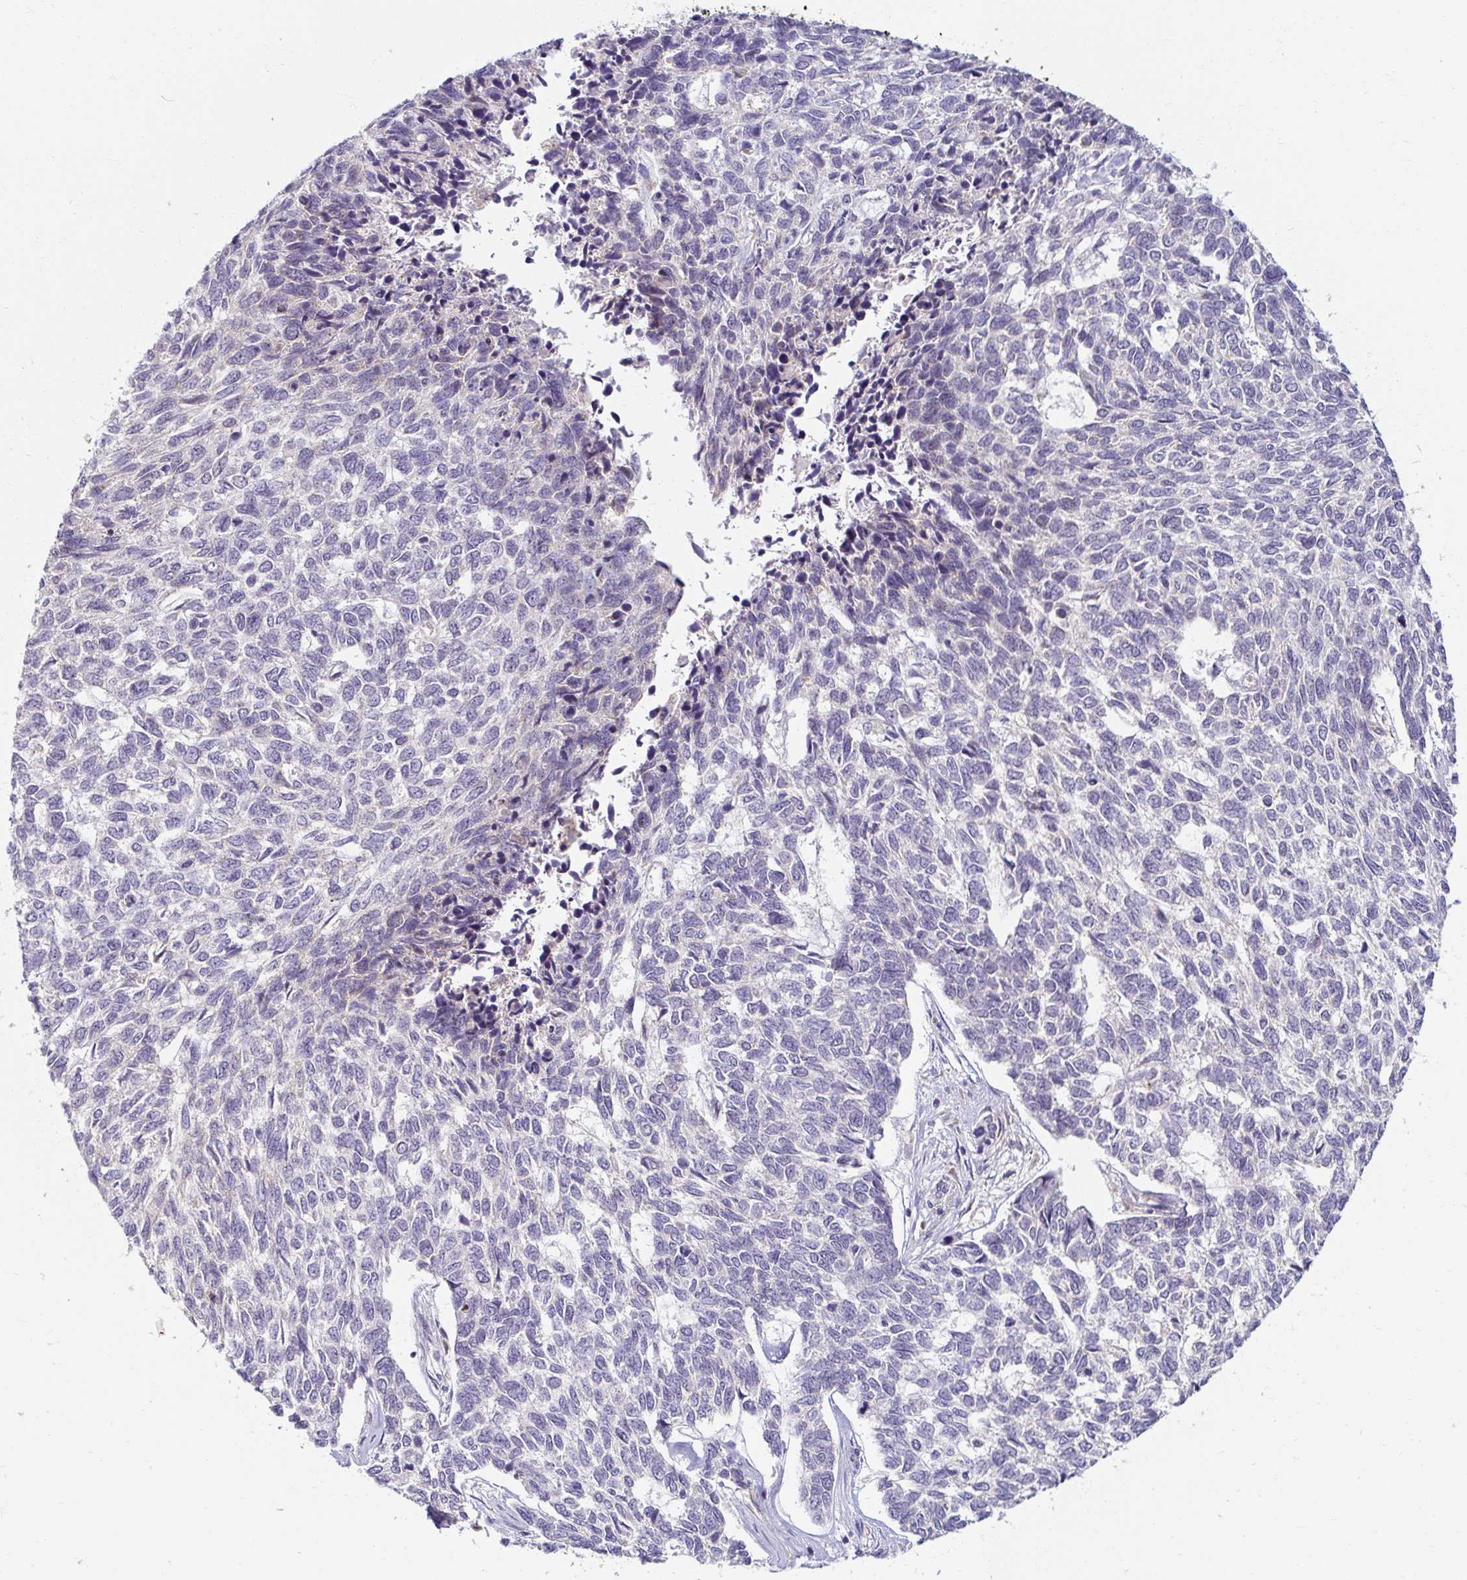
{"staining": {"intensity": "negative", "quantity": "none", "location": "none"}, "tissue": "skin cancer", "cell_type": "Tumor cells", "image_type": "cancer", "snomed": [{"axis": "morphology", "description": "Basal cell carcinoma"}, {"axis": "topography", "description": "Skin"}], "caption": "High magnification brightfield microscopy of skin cancer stained with DAB (brown) and counterstained with hematoxylin (blue): tumor cells show no significant positivity.", "gene": "SKP2", "patient": {"sex": "female", "age": 65}}